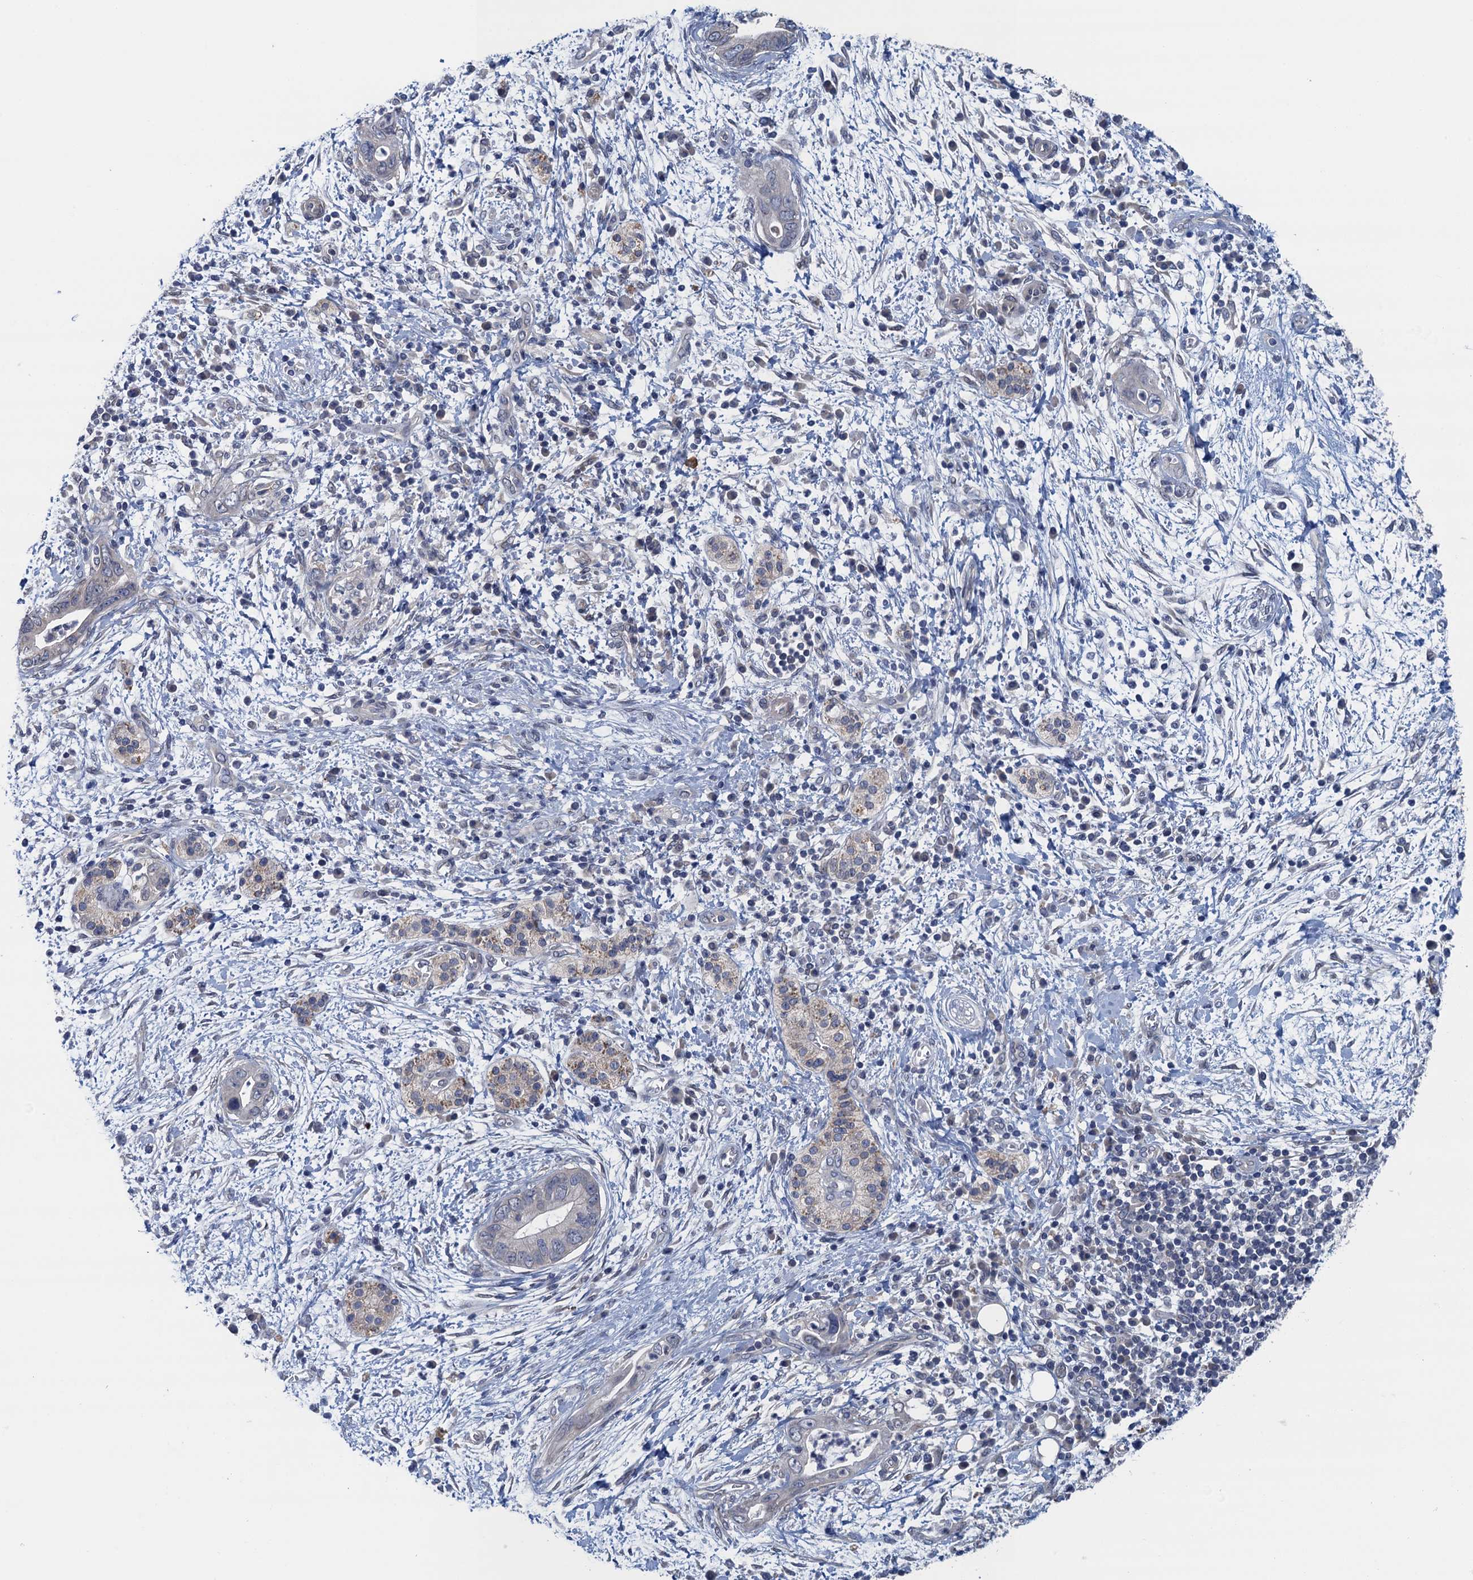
{"staining": {"intensity": "negative", "quantity": "none", "location": "none"}, "tissue": "pancreatic cancer", "cell_type": "Tumor cells", "image_type": "cancer", "snomed": [{"axis": "morphology", "description": "Adenocarcinoma, NOS"}, {"axis": "topography", "description": "Pancreas"}], "caption": "Tumor cells show no significant expression in pancreatic adenocarcinoma.", "gene": "CTU2", "patient": {"sex": "male", "age": 75}}